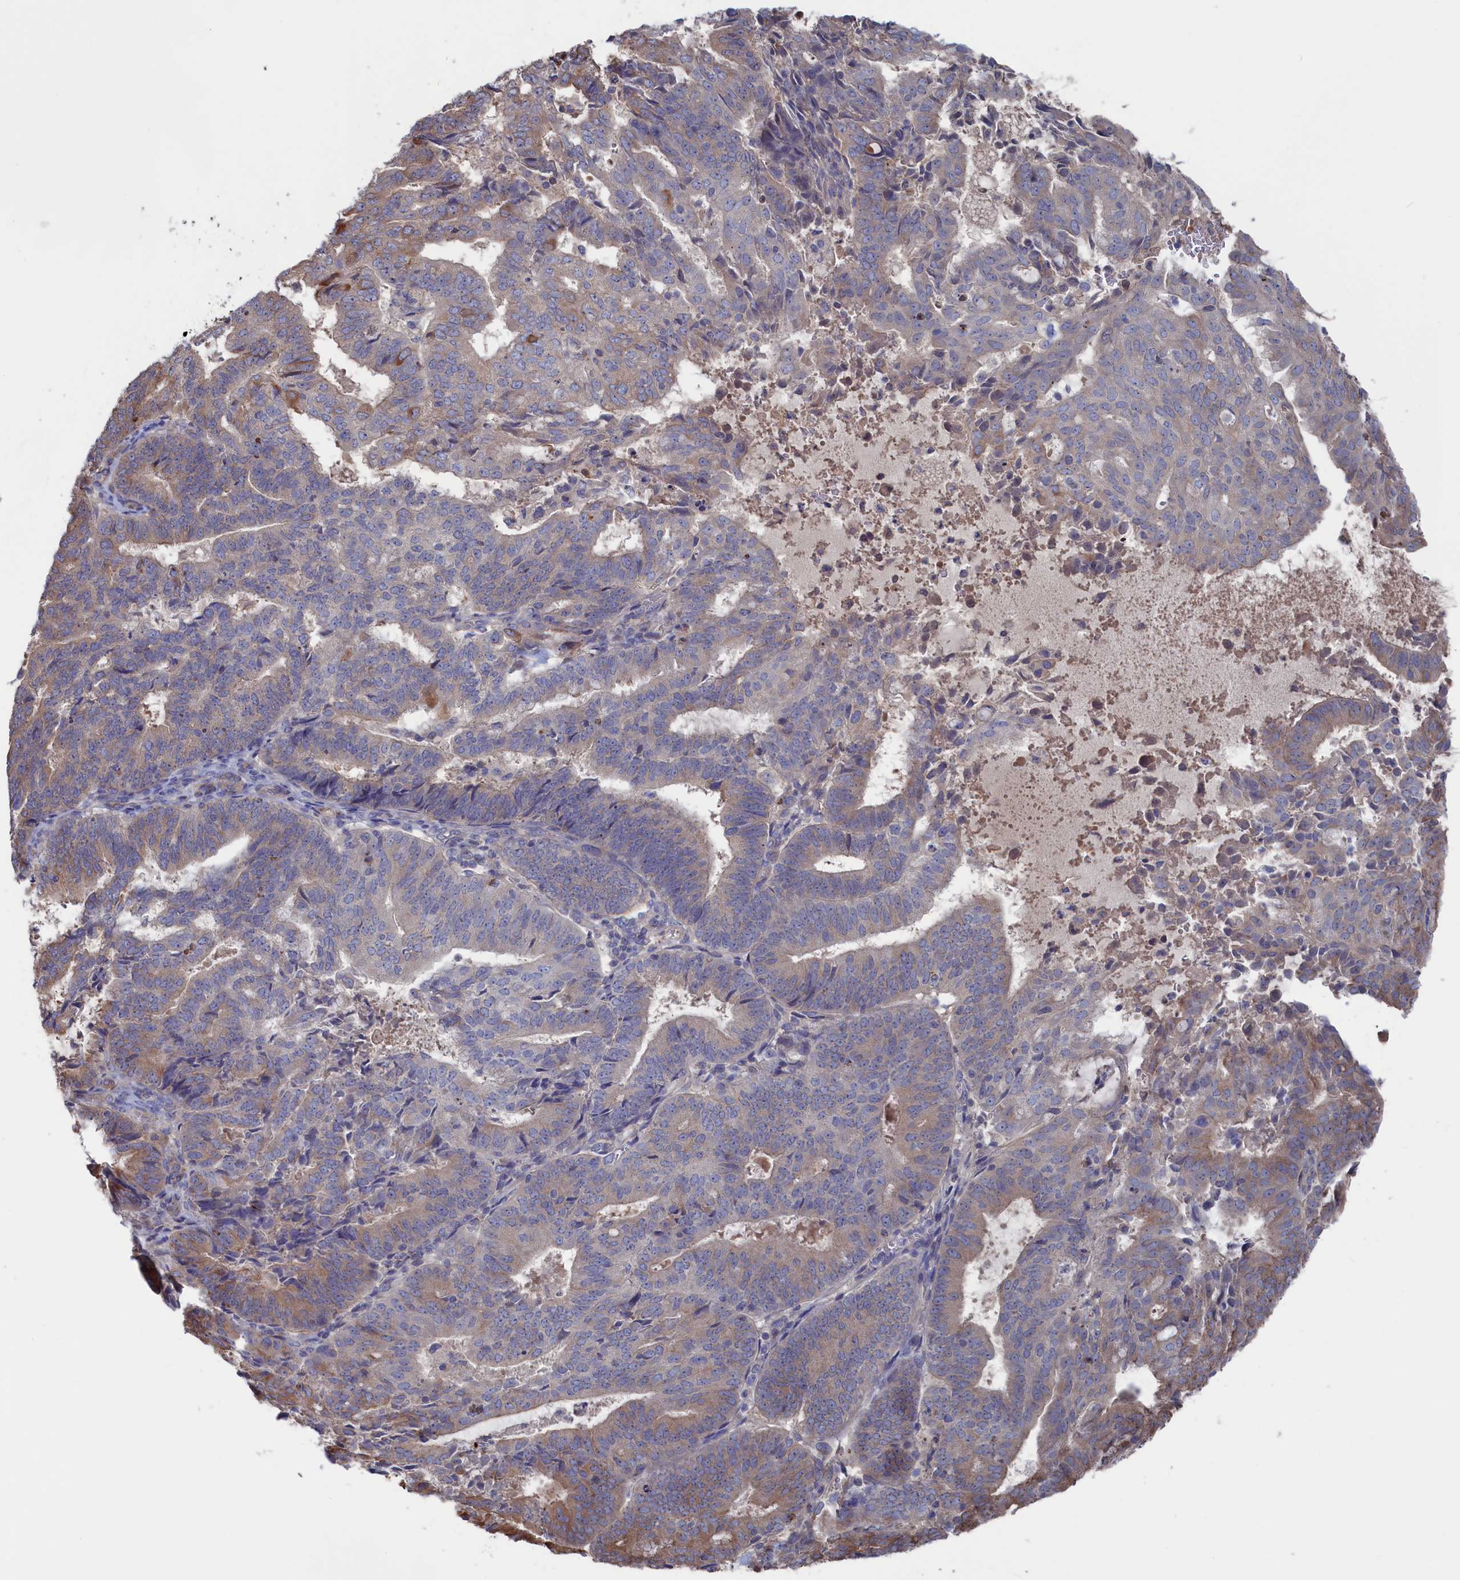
{"staining": {"intensity": "weak", "quantity": "25%-75%", "location": "cytoplasmic/membranous"}, "tissue": "endometrial cancer", "cell_type": "Tumor cells", "image_type": "cancer", "snomed": [{"axis": "morphology", "description": "Adenocarcinoma, NOS"}, {"axis": "topography", "description": "Endometrium"}], "caption": "A low amount of weak cytoplasmic/membranous staining is seen in approximately 25%-75% of tumor cells in endometrial cancer tissue. (DAB = brown stain, brightfield microscopy at high magnification).", "gene": "NUTF2", "patient": {"sex": "female", "age": 70}}